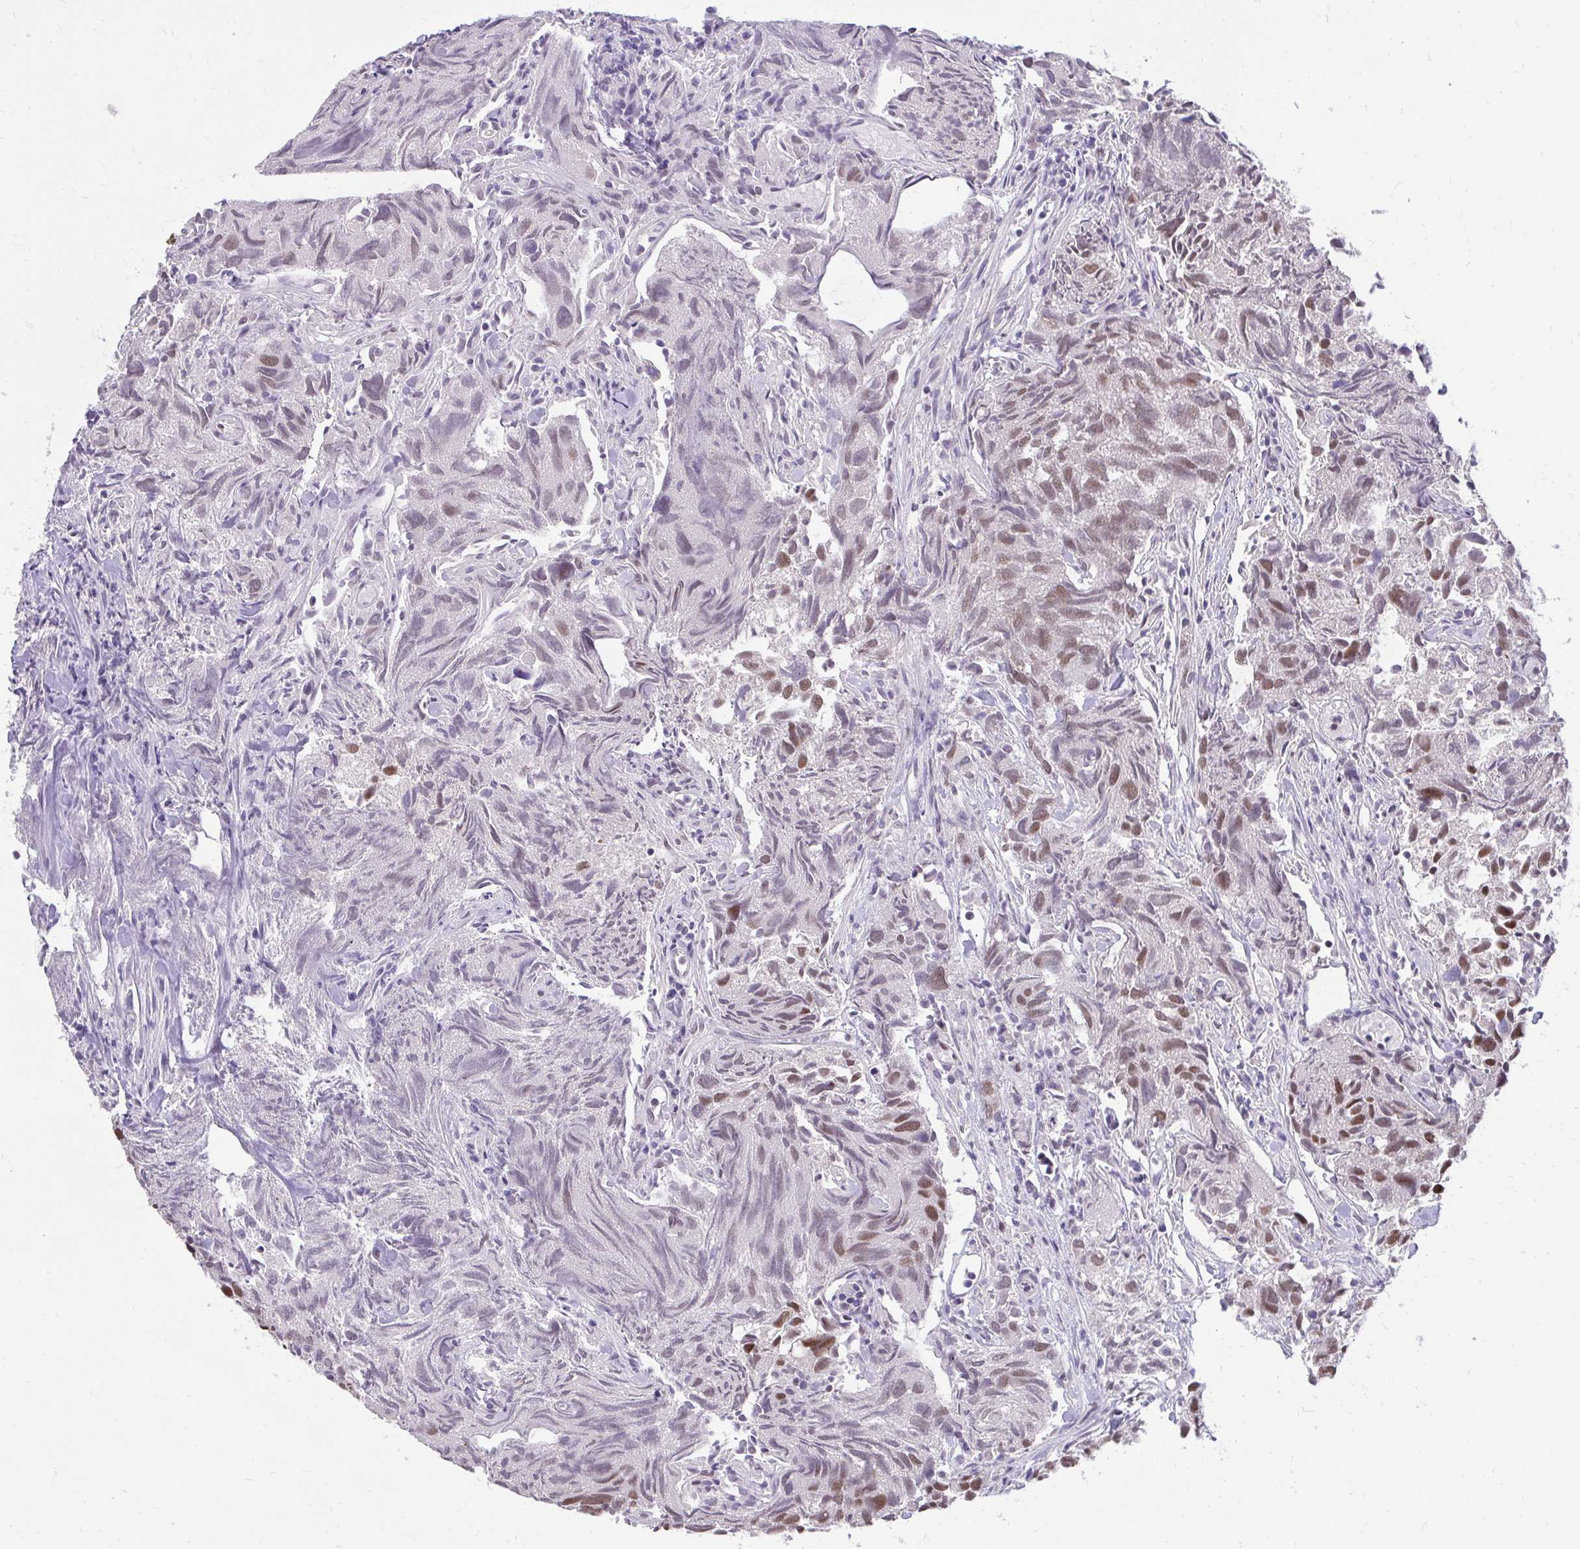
{"staining": {"intensity": "moderate", "quantity": ">75%", "location": "nuclear"}, "tissue": "urothelial cancer", "cell_type": "Tumor cells", "image_type": "cancer", "snomed": [{"axis": "morphology", "description": "Urothelial carcinoma, High grade"}, {"axis": "topography", "description": "Urinary bladder"}], "caption": "A medium amount of moderate nuclear staining is seen in approximately >75% of tumor cells in high-grade urothelial carcinoma tissue. (DAB (3,3'-diaminobenzidine) = brown stain, brightfield microscopy at high magnification).", "gene": "SYNE4", "patient": {"sex": "female", "age": 75}}